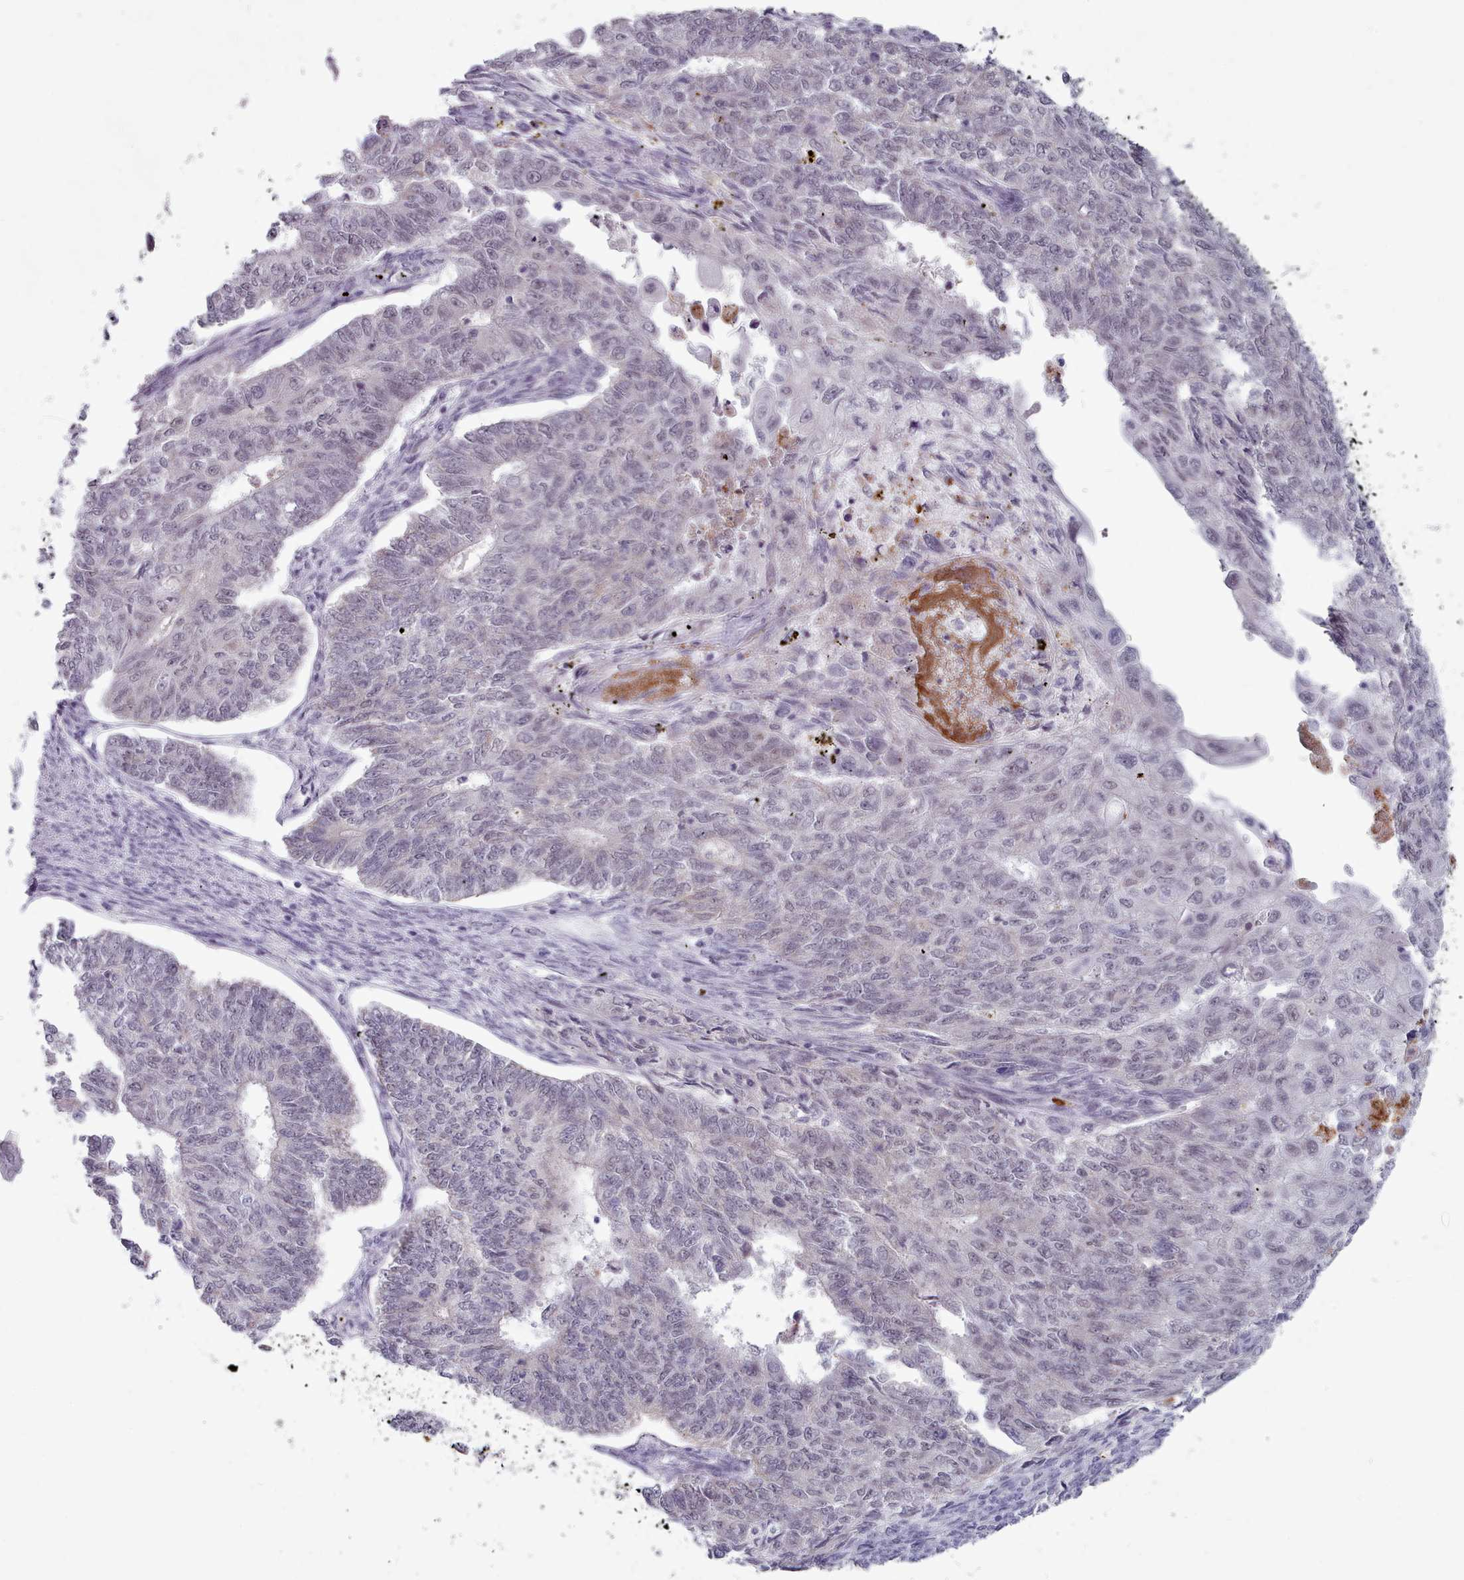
{"staining": {"intensity": "negative", "quantity": "none", "location": "none"}, "tissue": "endometrial cancer", "cell_type": "Tumor cells", "image_type": "cancer", "snomed": [{"axis": "morphology", "description": "Adenocarcinoma, NOS"}, {"axis": "topography", "description": "Endometrium"}], "caption": "This image is of endometrial cancer (adenocarcinoma) stained with IHC to label a protein in brown with the nuclei are counter-stained blue. There is no positivity in tumor cells.", "gene": "TRARG1", "patient": {"sex": "female", "age": 32}}